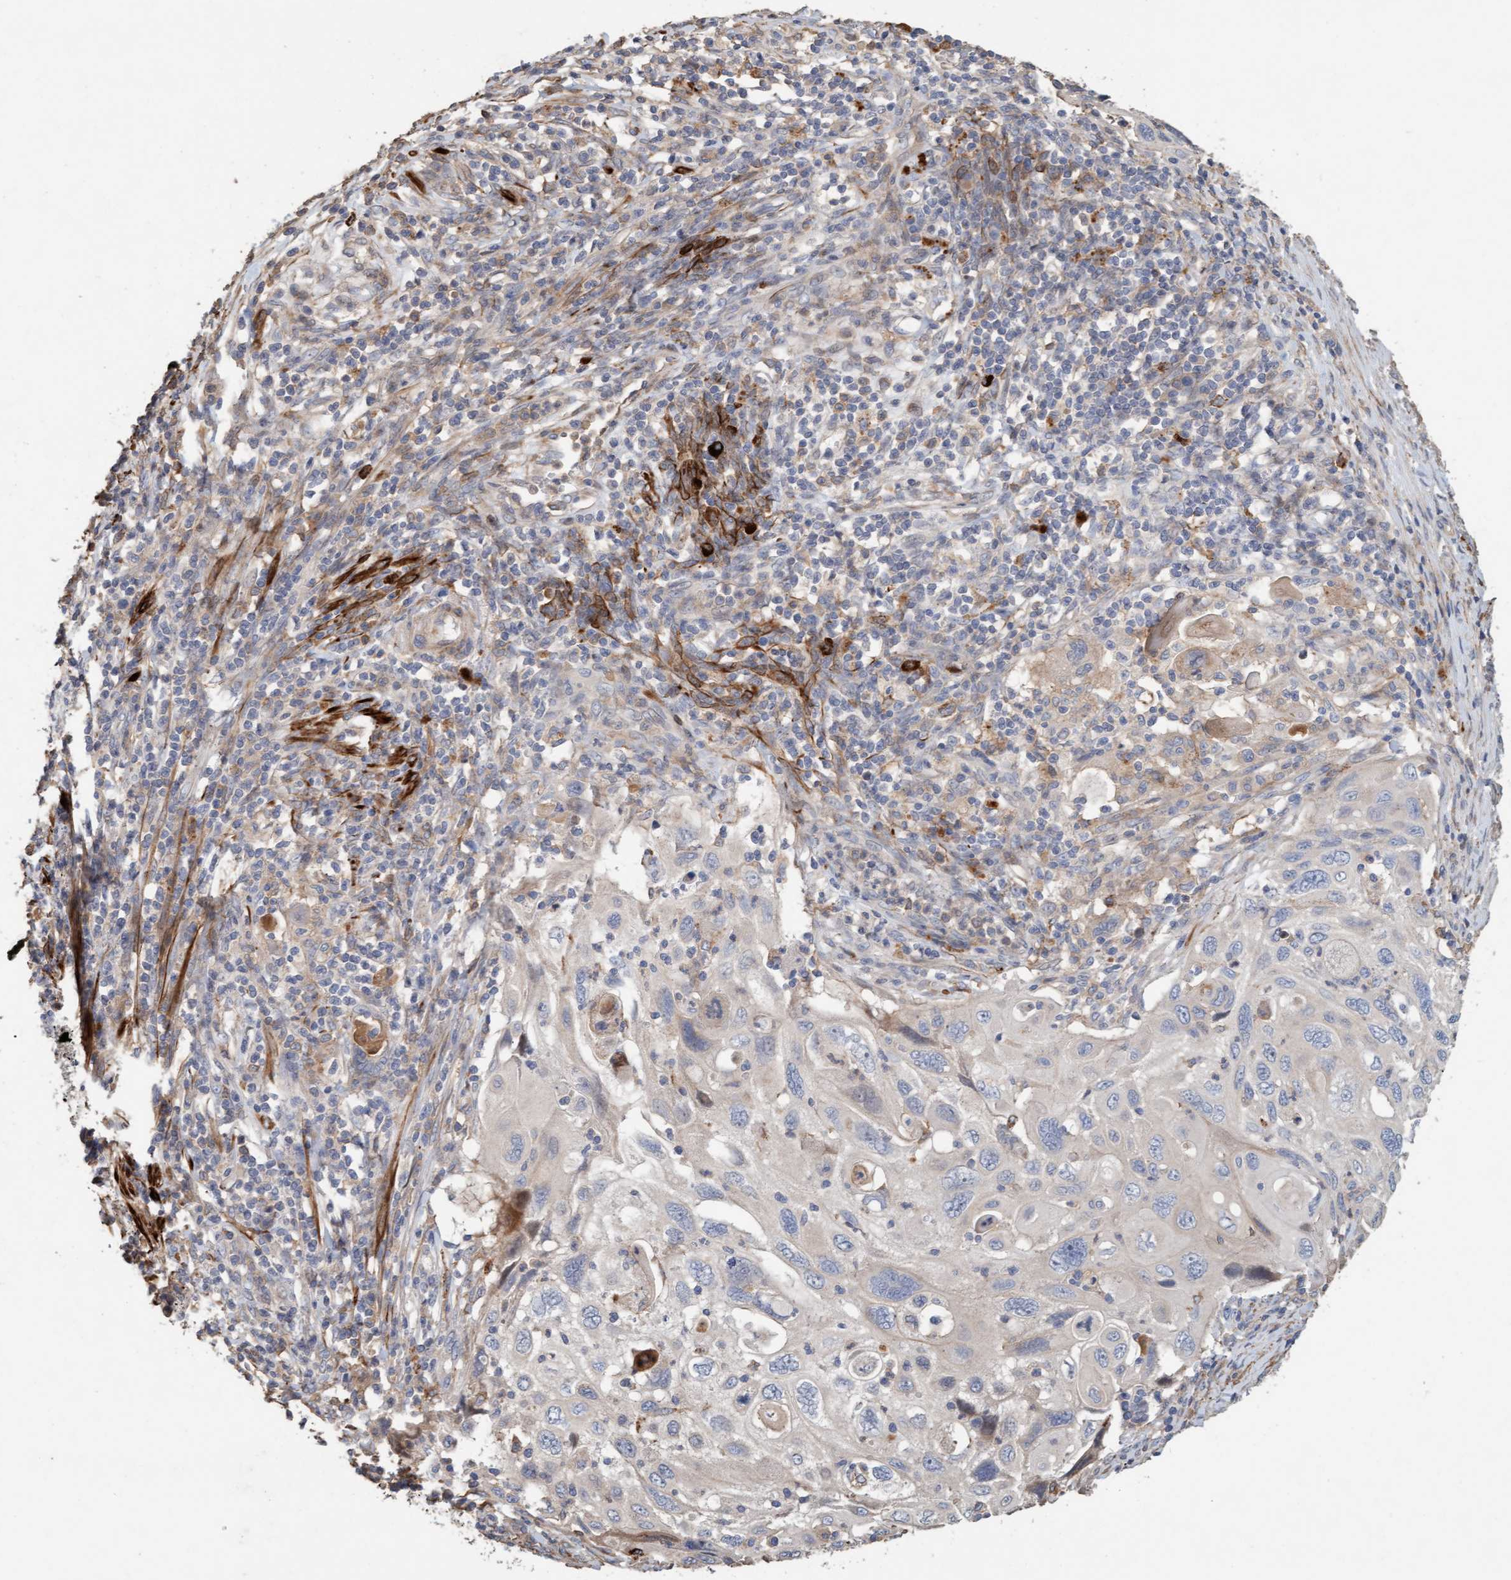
{"staining": {"intensity": "negative", "quantity": "none", "location": "none"}, "tissue": "cervical cancer", "cell_type": "Tumor cells", "image_type": "cancer", "snomed": [{"axis": "morphology", "description": "Squamous cell carcinoma, NOS"}, {"axis": "topography", "description": "Cervix"}], "caption": "Histopathology image shows no significant protein staining in tumor cells of cervical cancer (squamous cell carcinoma).", "gene": "LONRF1", "patient": {"sex": "female", "age": 70}}